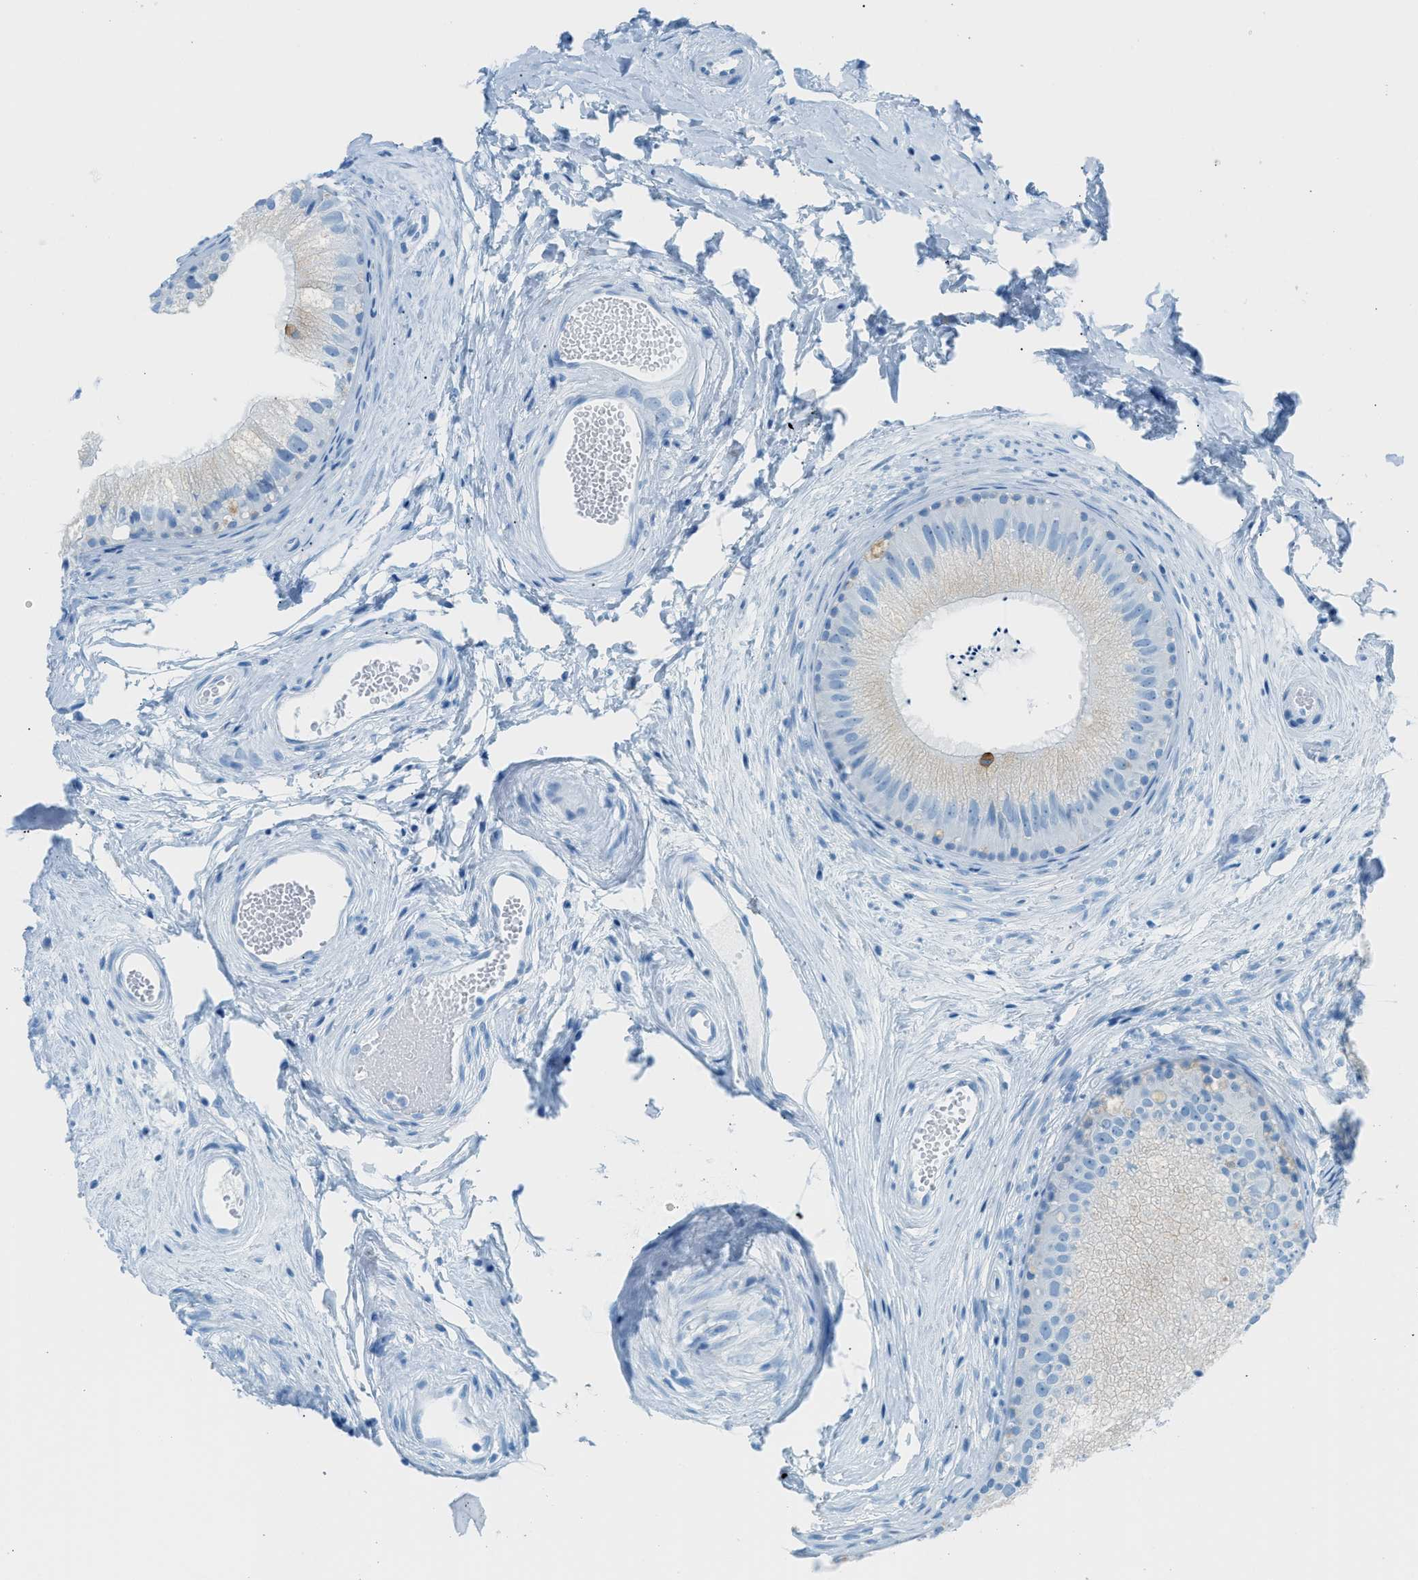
{"staining": {"intensity": "strong", "quantity": "<25%", "location": "cytoplasmic/membranous"}, "tissue": "epididymis", "cell_type": "Glandular cells", "image_type": "normal", "snomed": [{"axis": "morphology", "description": "Normal tissue, NOS"}, {"axis": "topography", "description": "Epididymis"}], "caption": "Immunohistochemistry (DAB) staining of unremarkable human epididymis exhibits strong cytoplasmic/membranous protein positivity in about <25% of glandular cells. (Brightfield microscopy of DAB IHC at high magnification).", "gene": "C21orf62", "patient": {"sex": "male", "age": 56}}